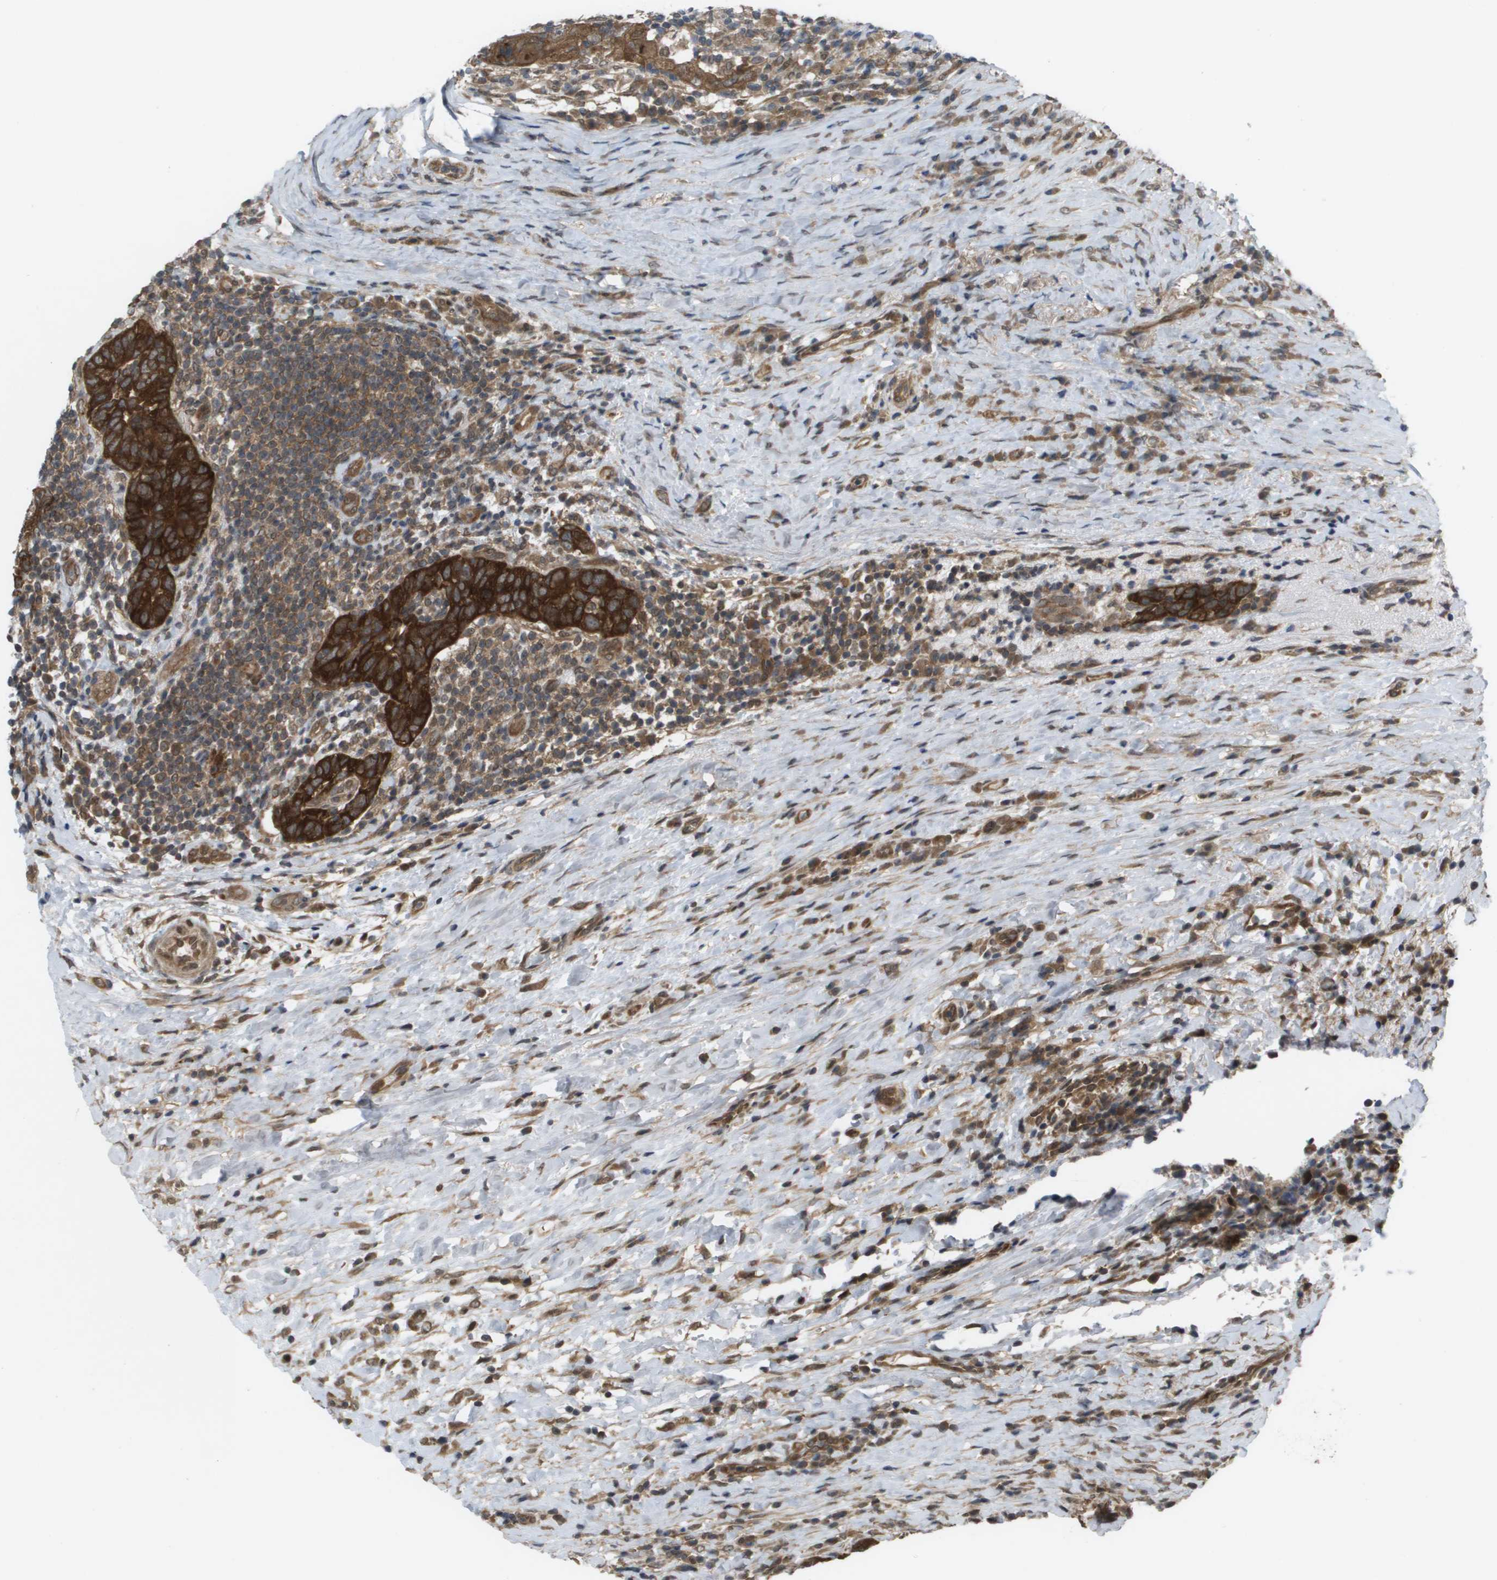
{"staining": {"intensity": "strong", "quantity": ">75%", "location": "cytoplasmic/membranous"}, "tissue": "breast cancer", "cell_type": "Tumor cells", "image_type": "cancer", "snomed": [{"axis": "morphology", "description": "Duct carcinoma"}, {"axis": "topography", "description": "Breast"}], "caption": "IHC of human breast cancer shows high levels of strong cytoplasmic/membranous expression in about >75% of tumor cells.", "gene": "CTPS2", "patient": {"sex": "female", "age": 37}}